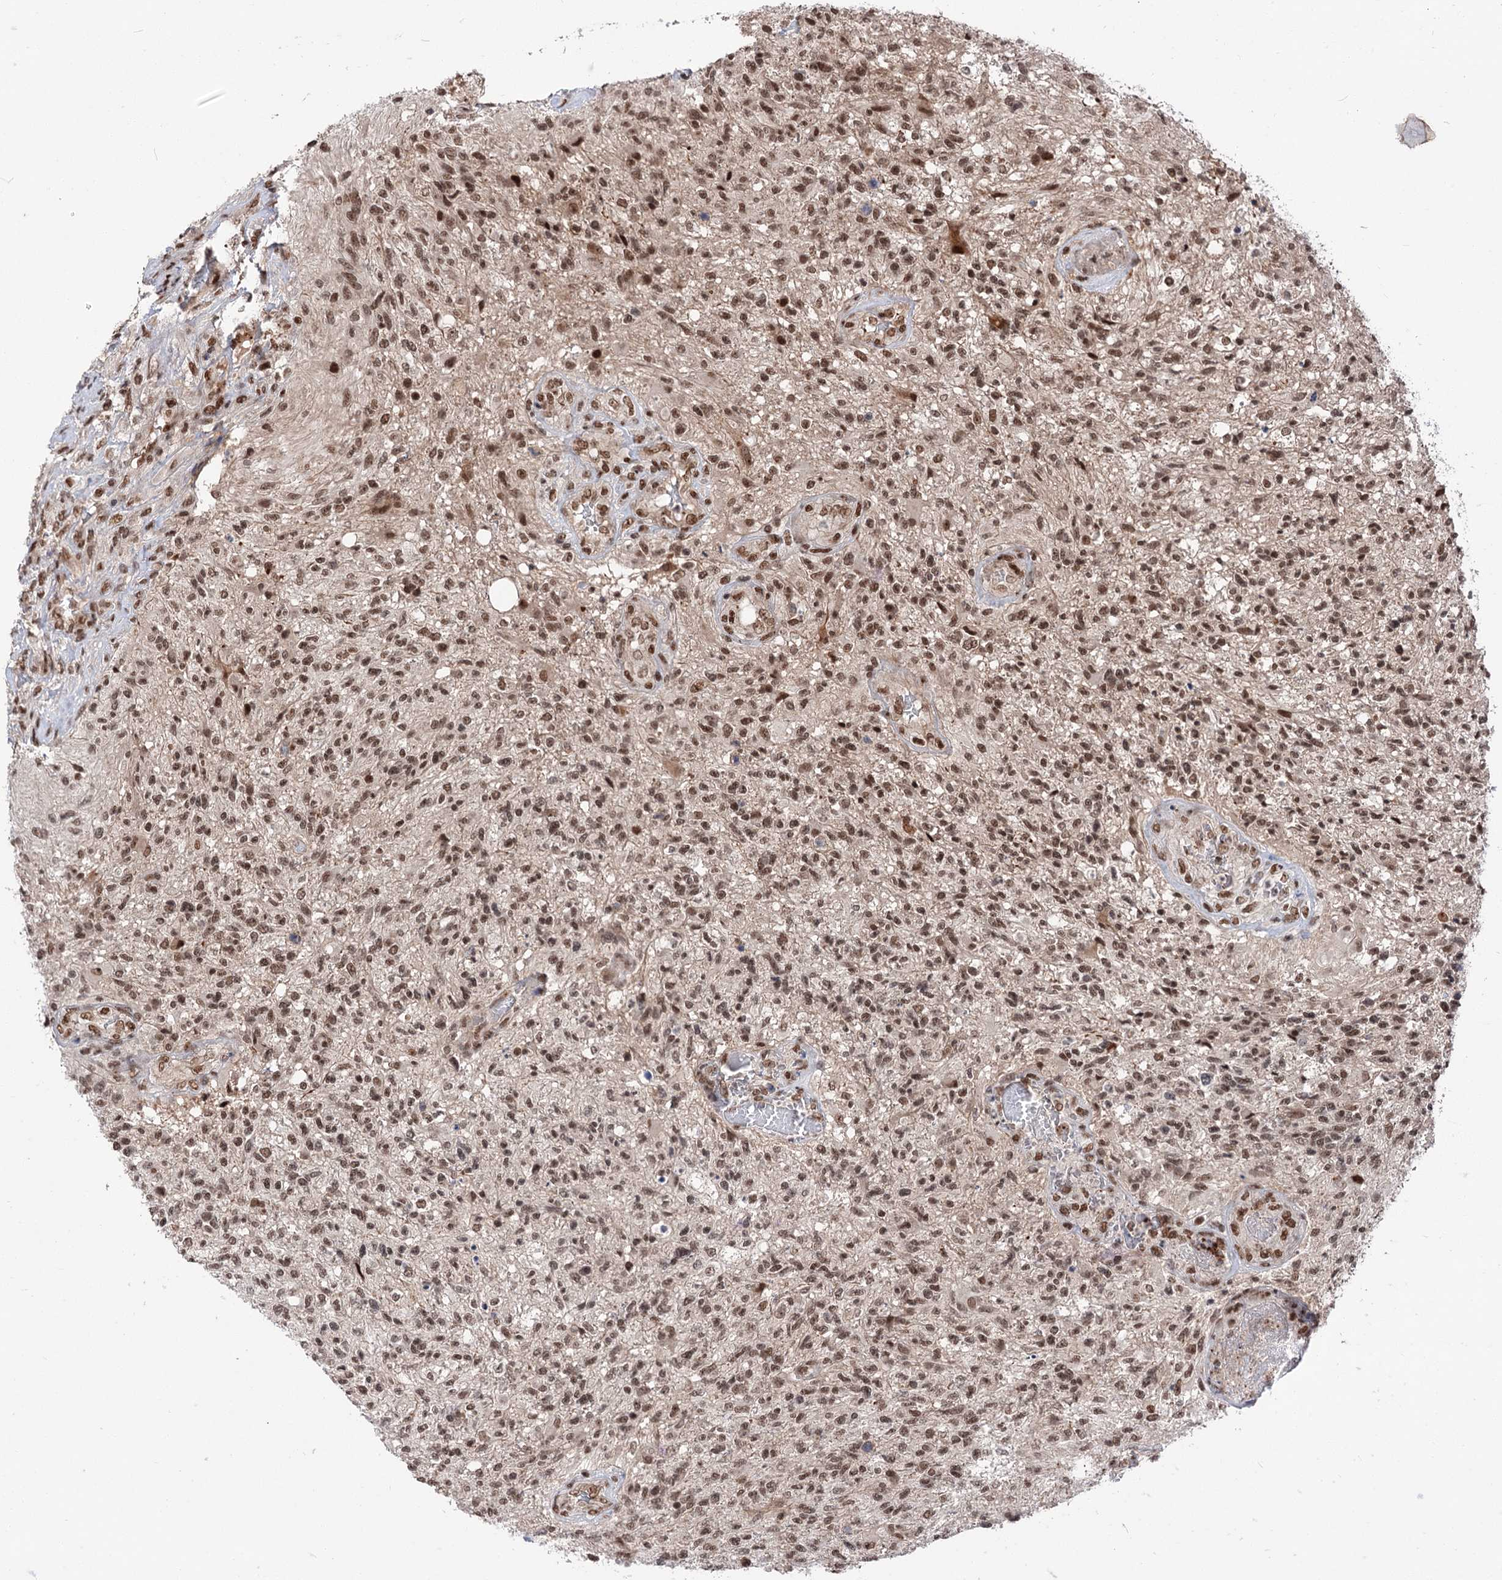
{"staining": {"intensity": "moderate", "quantity": ">75%", "location": "nuclear"}, "tissue": "glioma", "cell_type": "Tumor cells", "image_type": "cancer", "snomed": [{"axis": "morphology", "description": "Glioma, malignant, High grade"}, {"axis": "topography", "description": "Brain"}], "caption": "Malignant glioma (high-grade) stained with a protein marker reveals moderate staining in tumor cells.", "gene": "MAML1", "patient": {"sex": "male", "age": 56}}